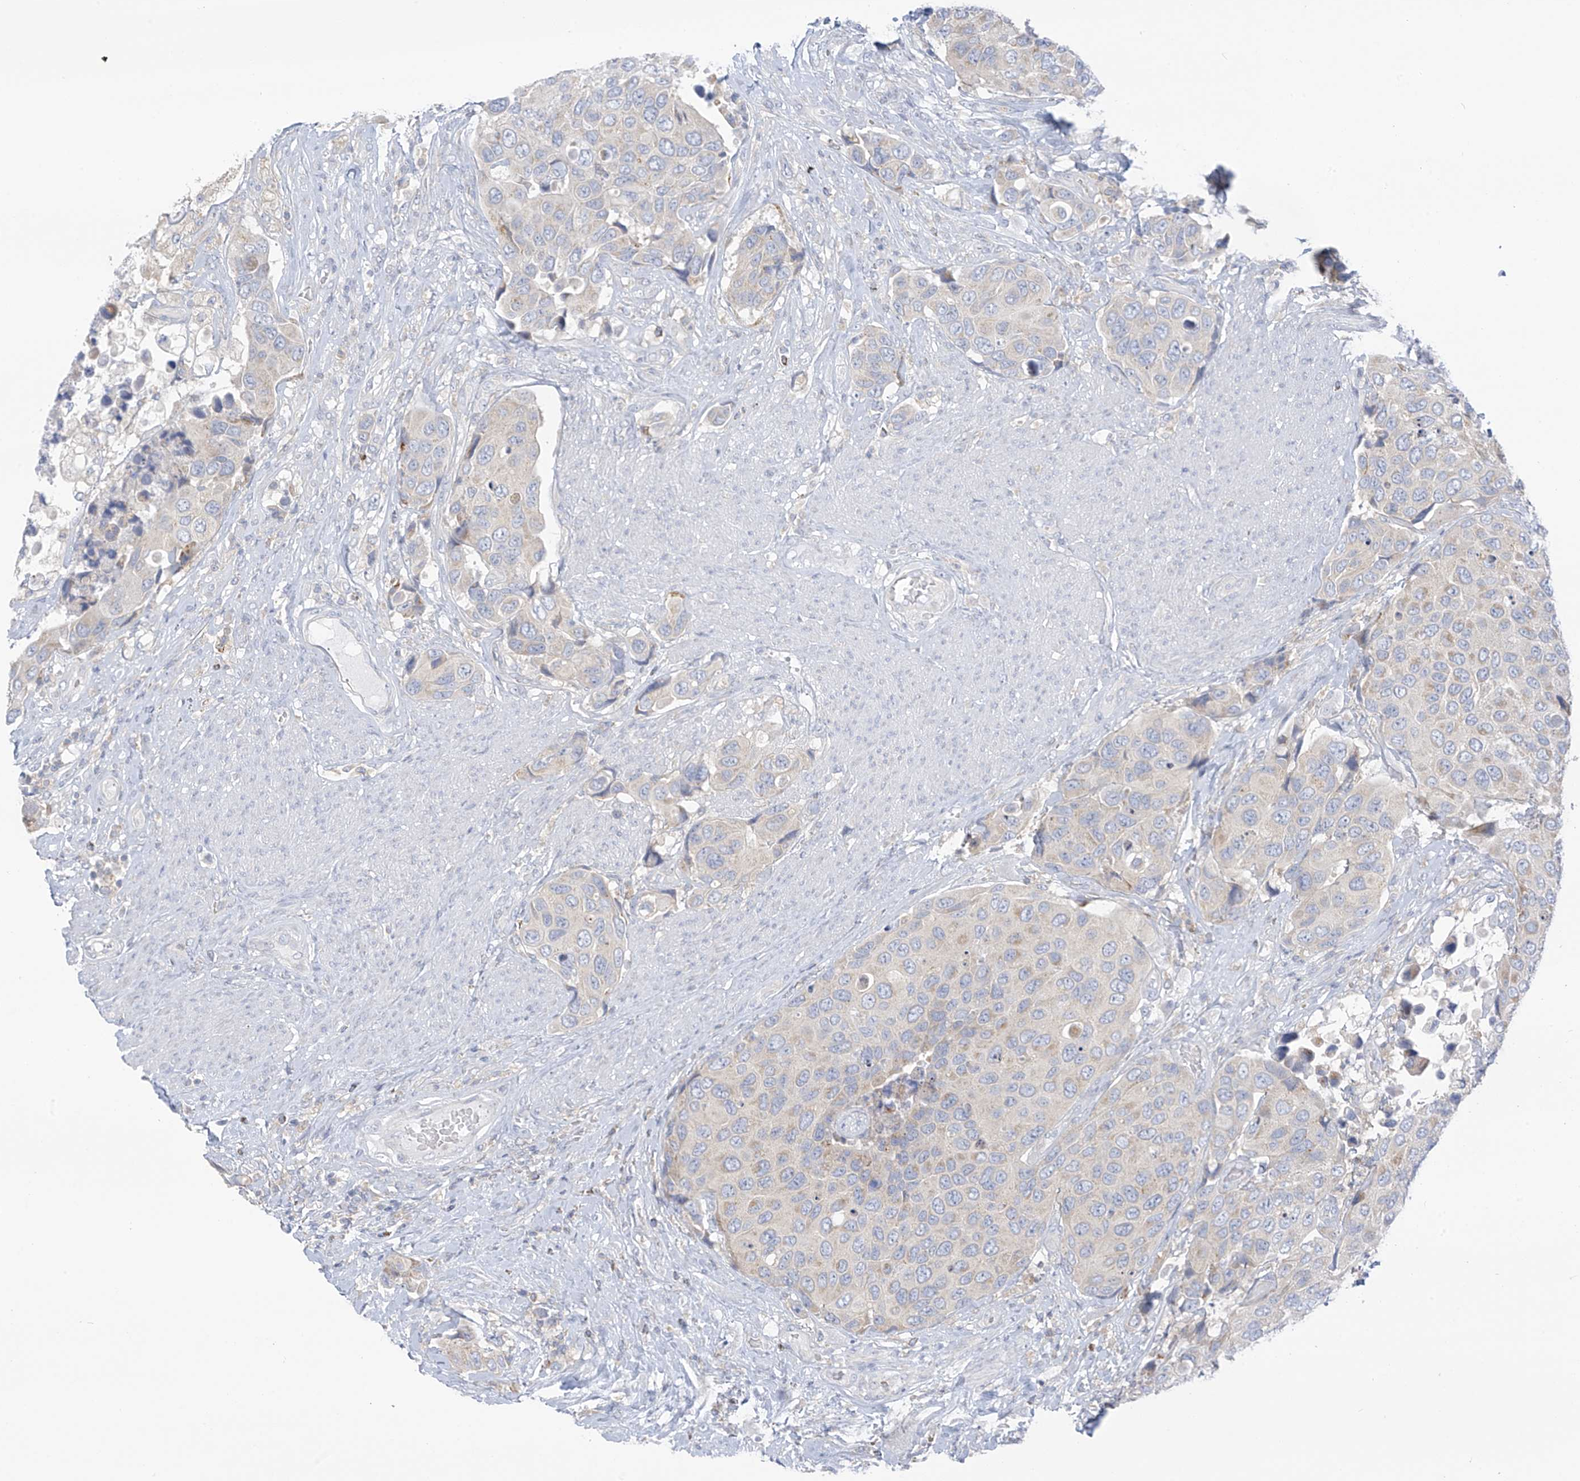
{"staining": {"intensity": "negative", "quantity": "none", "location": "none"}, "tissue": "urothelial cancer", "cell_type": "Tumor cells", "image_type": "cancer", "snomed": [{"axis": "morphology", "description": "Urothelial carcinoma, High grade"}, {"axis": "topography", "description": "Urinary bladder"}], "caption": "Tumor cells are negative for protein expression in human urothelial cancer.", "gene": "SLC6A12", "patient": {"sex": "male", "age": 74}}